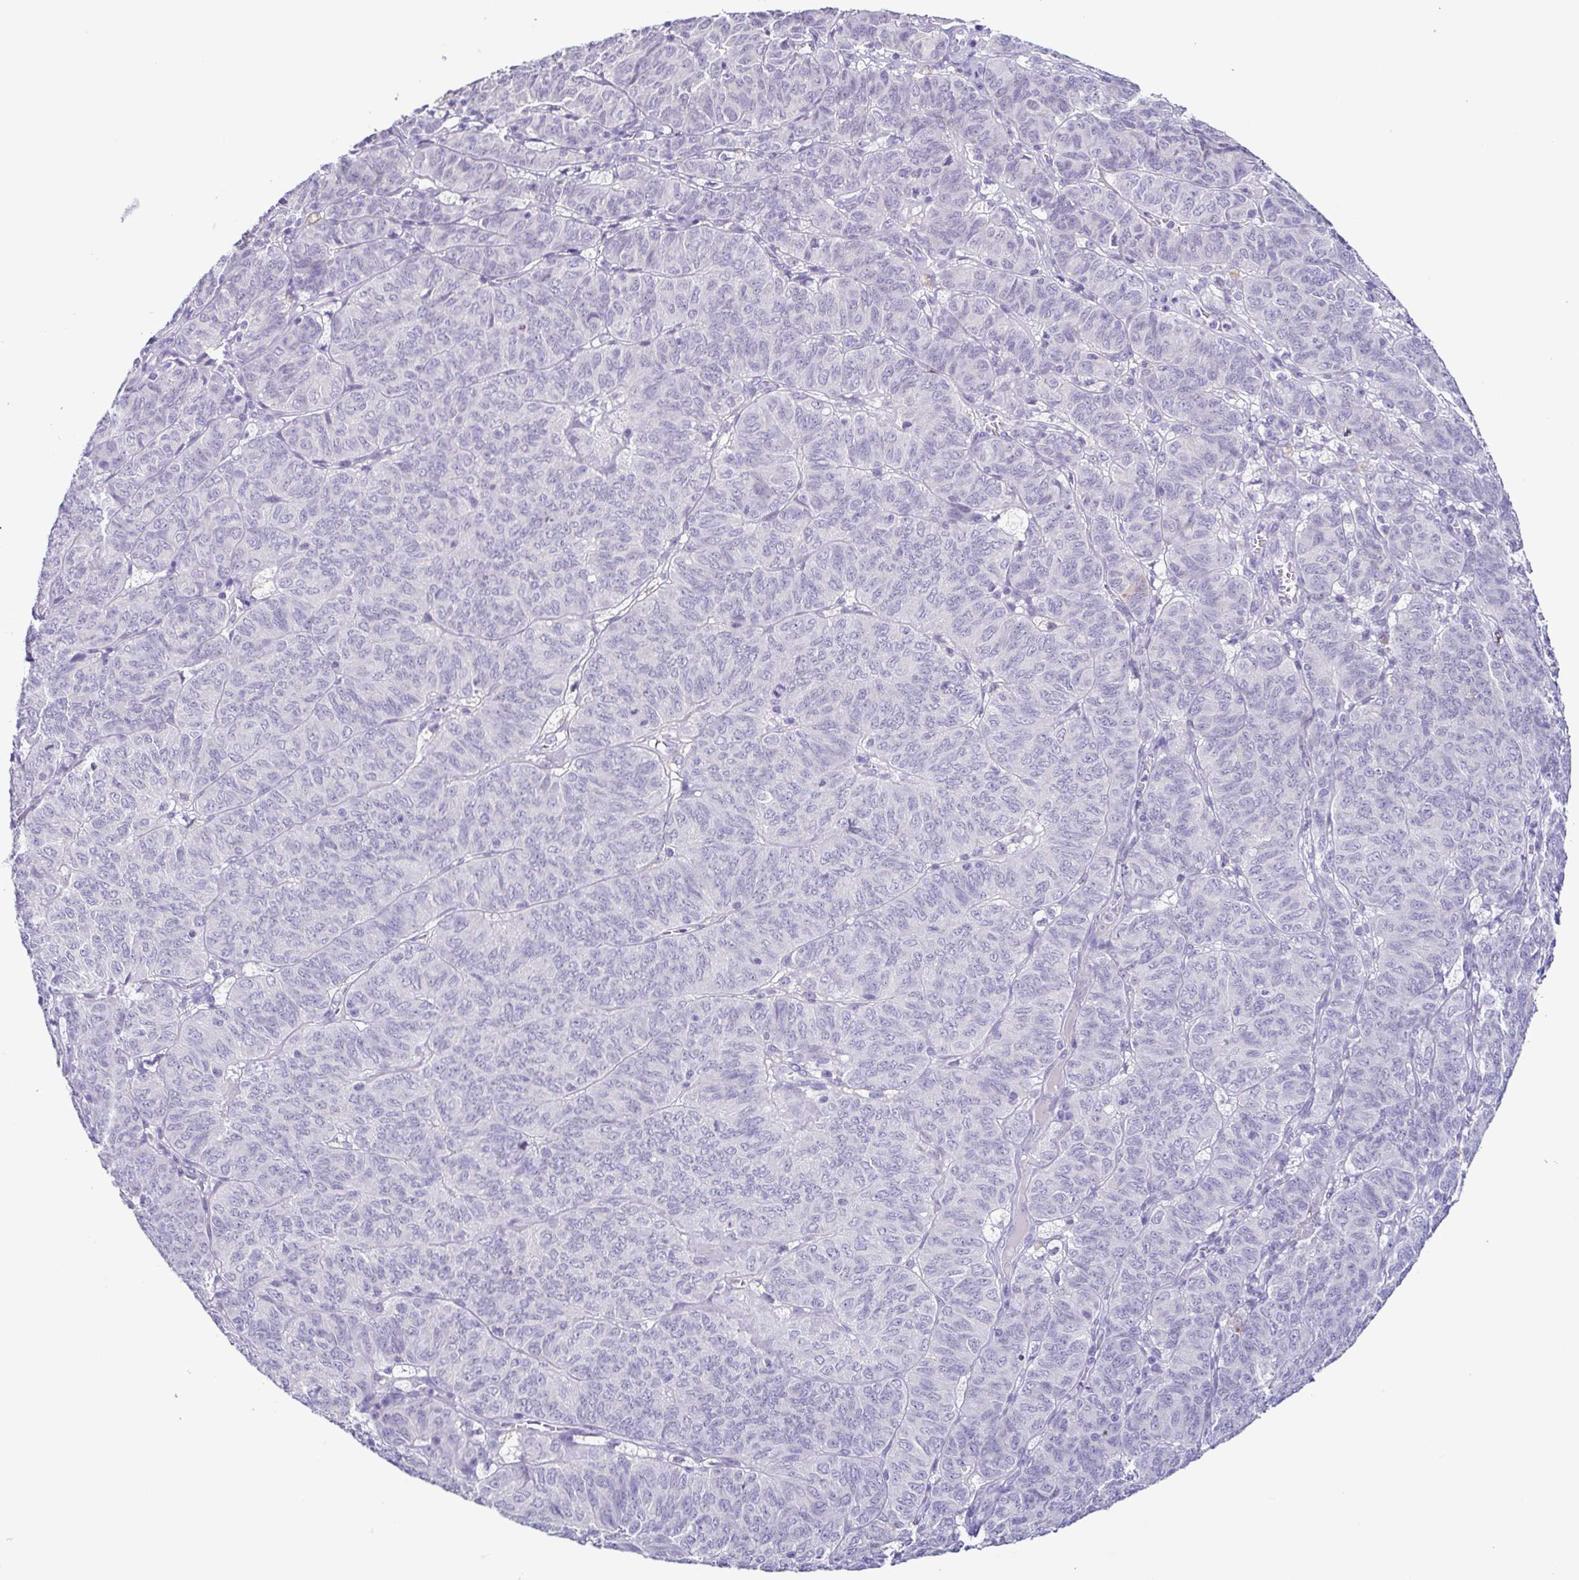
{"staining": {"intensity": "negative", "quantity": "none", "location": "none"}, "tissue": "ovarian cancer", "cell_type": "Tumor cells", "image_type": "cancer", "snomed": [{"axis": "morphology", "description": "Carcinoma, endometroid"}, {"axis": "topography", "description": "Ovary"}], "caption": "High power microscopy image of an immunohistochemistry photomicrograph of ovarian cancer, revealing no significant staining in tumor cells. The staining is performed using DAB (3,3'-diaminobenzidine) brown chromogen with nuclei counter-stained in using hematoxylin.", "gene": "TERT", "patient": {"sex": "female", "age": 80}}